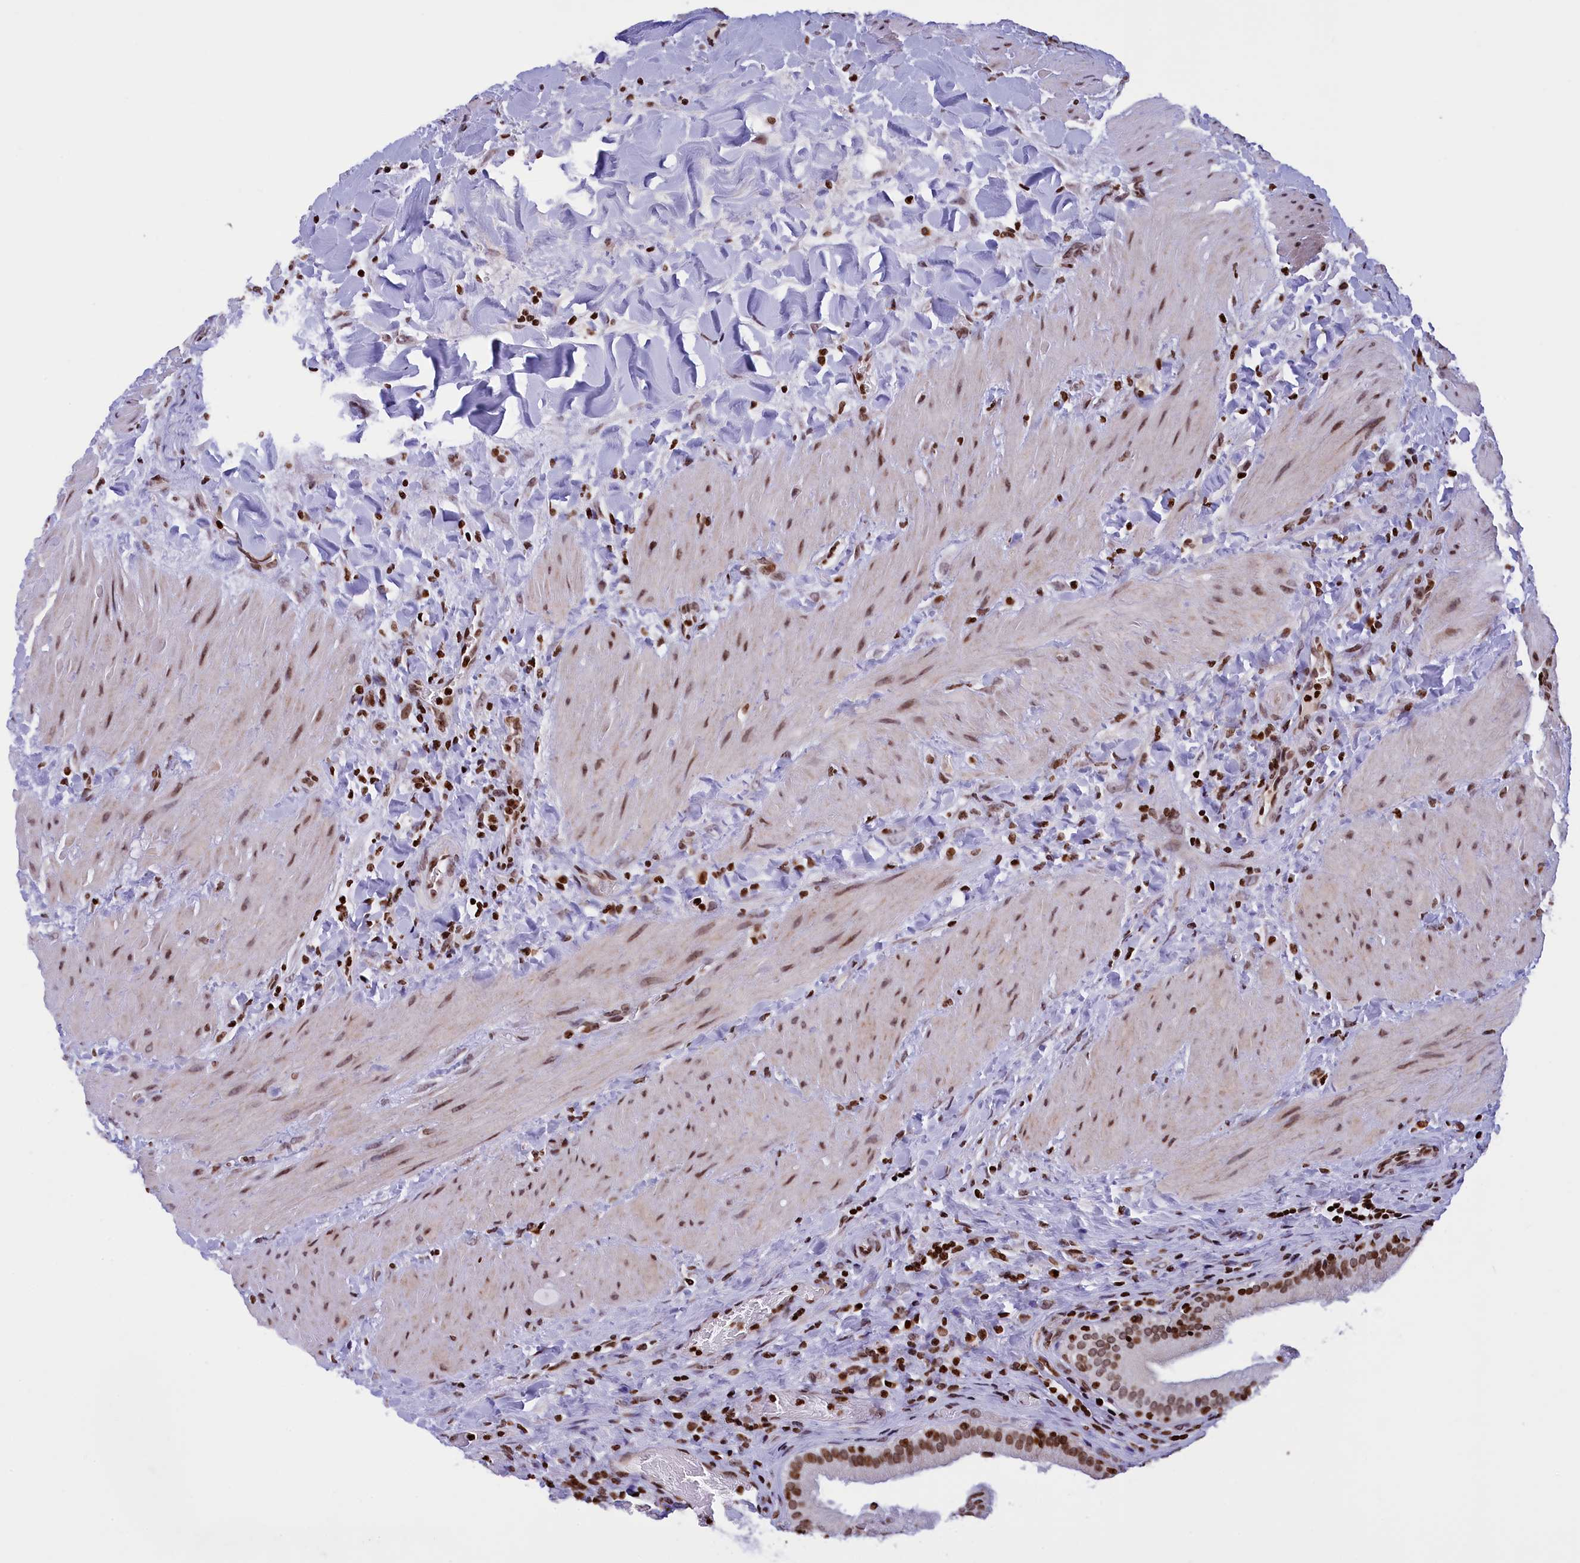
{"staining": {"intensity": "strong", "quantity": ">75%", "location": "nuclear"}, "tissue": "gallbladder", "cell_type": "Glandular cells", "image_type": "normal", "snomed": [{"axis": "morphology", "description": "Normal tissue, NOS"}, {"axis": "topography", "description": "Gallbladder"}], "caption": "A high amount of strong nuclear staining is present in approximately >75% of glandular cells in unremarkable gallbladder.", "gene": "TIMM29", "patient": {"sex": "male", "age": 24}}